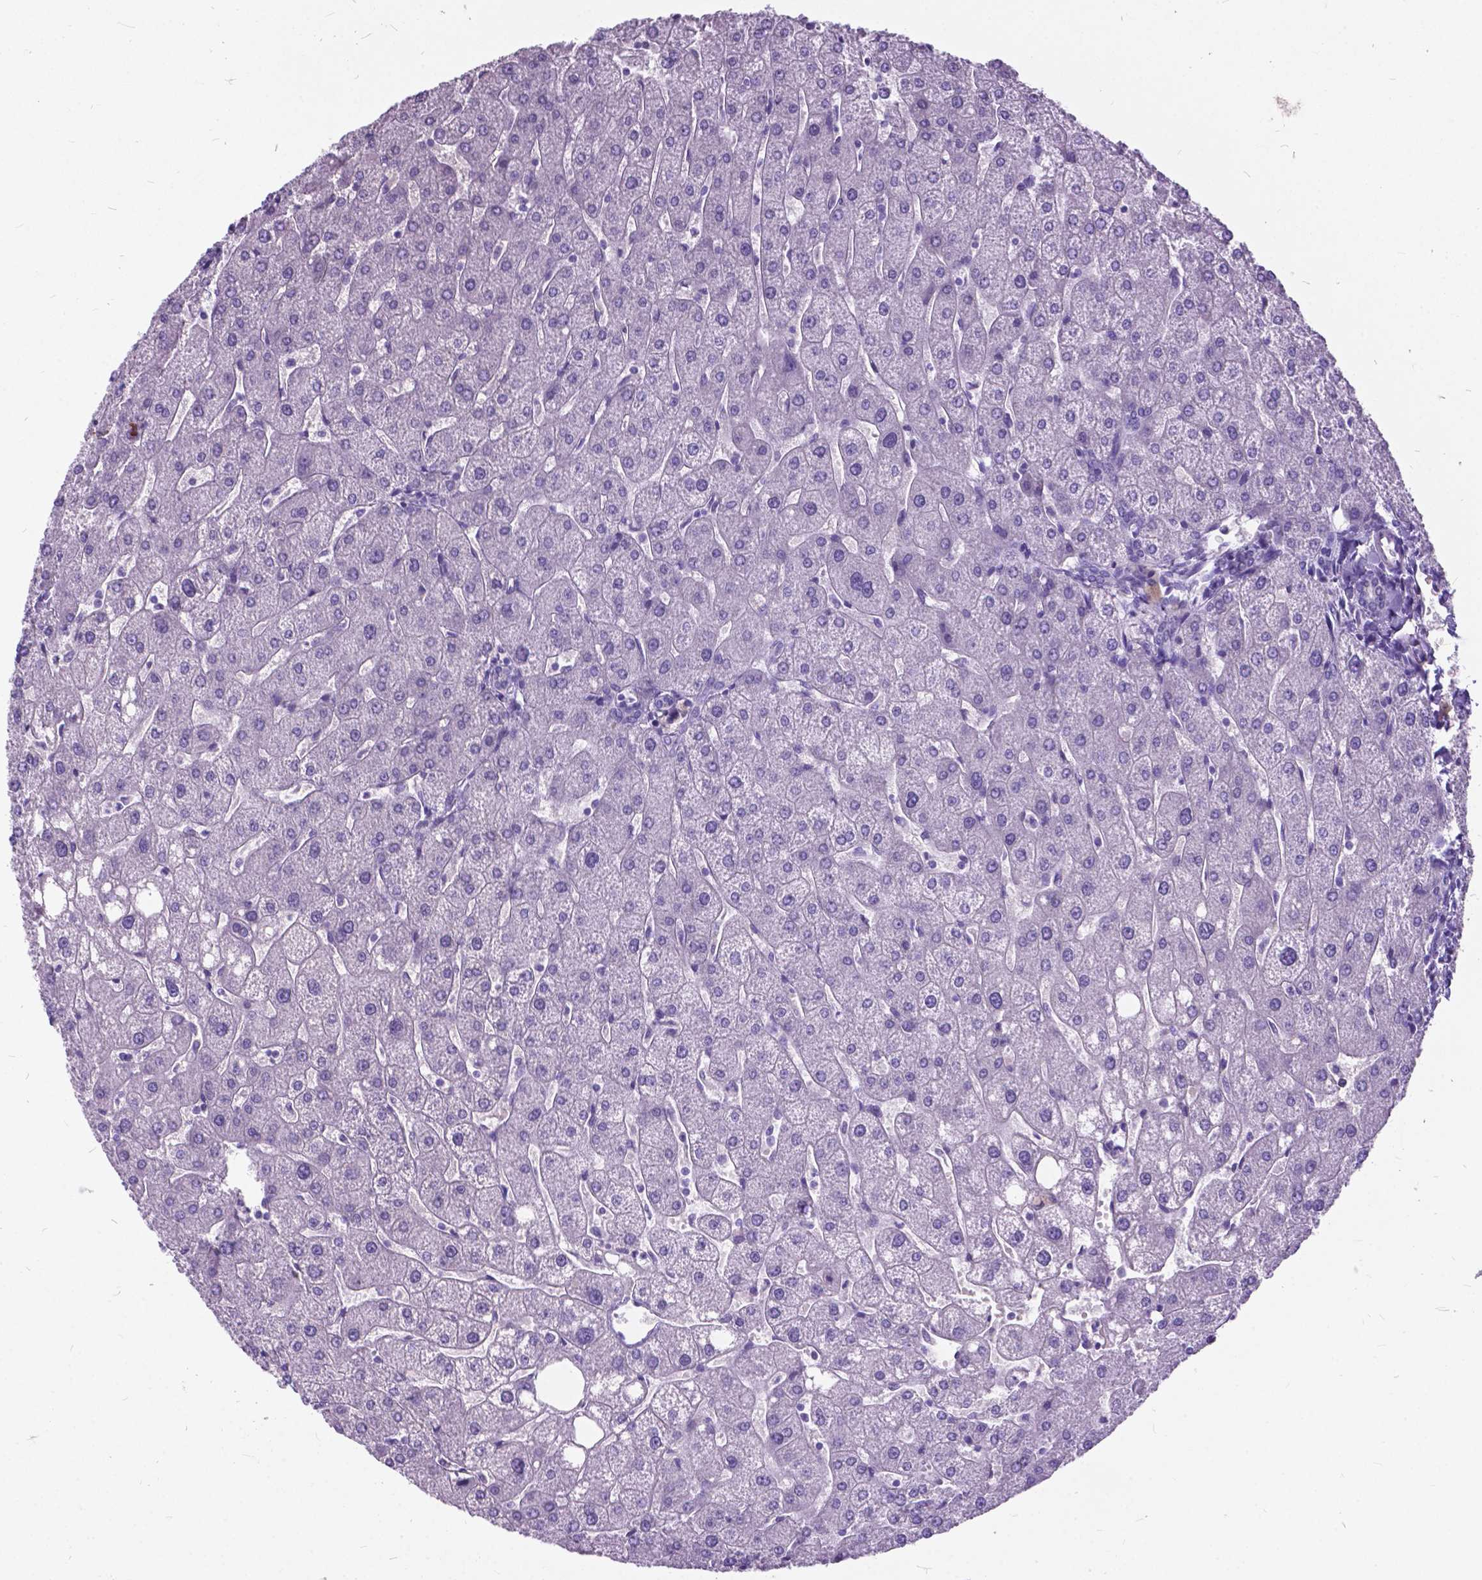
{"staining": {"intensity": "negative", "quantity": "none", "location": "none"}, "tissue": "liver", "cell_type": "Cholangiocytes", "image_type": "normal", "snomed": [{"axis": "morphology", "description": "Normal tissue, NOS"}, {"axis": "topography", "description": "Liver"}], "caption": "This image is of unremarkable liver stained with immunohistochemistry (IHC) to label a protein in brown with the nuclei are counter-stained blue. There is no expression in cholangiocytes.", "gene": "BSND", "patient": {"sex": "male", "age": 67}}